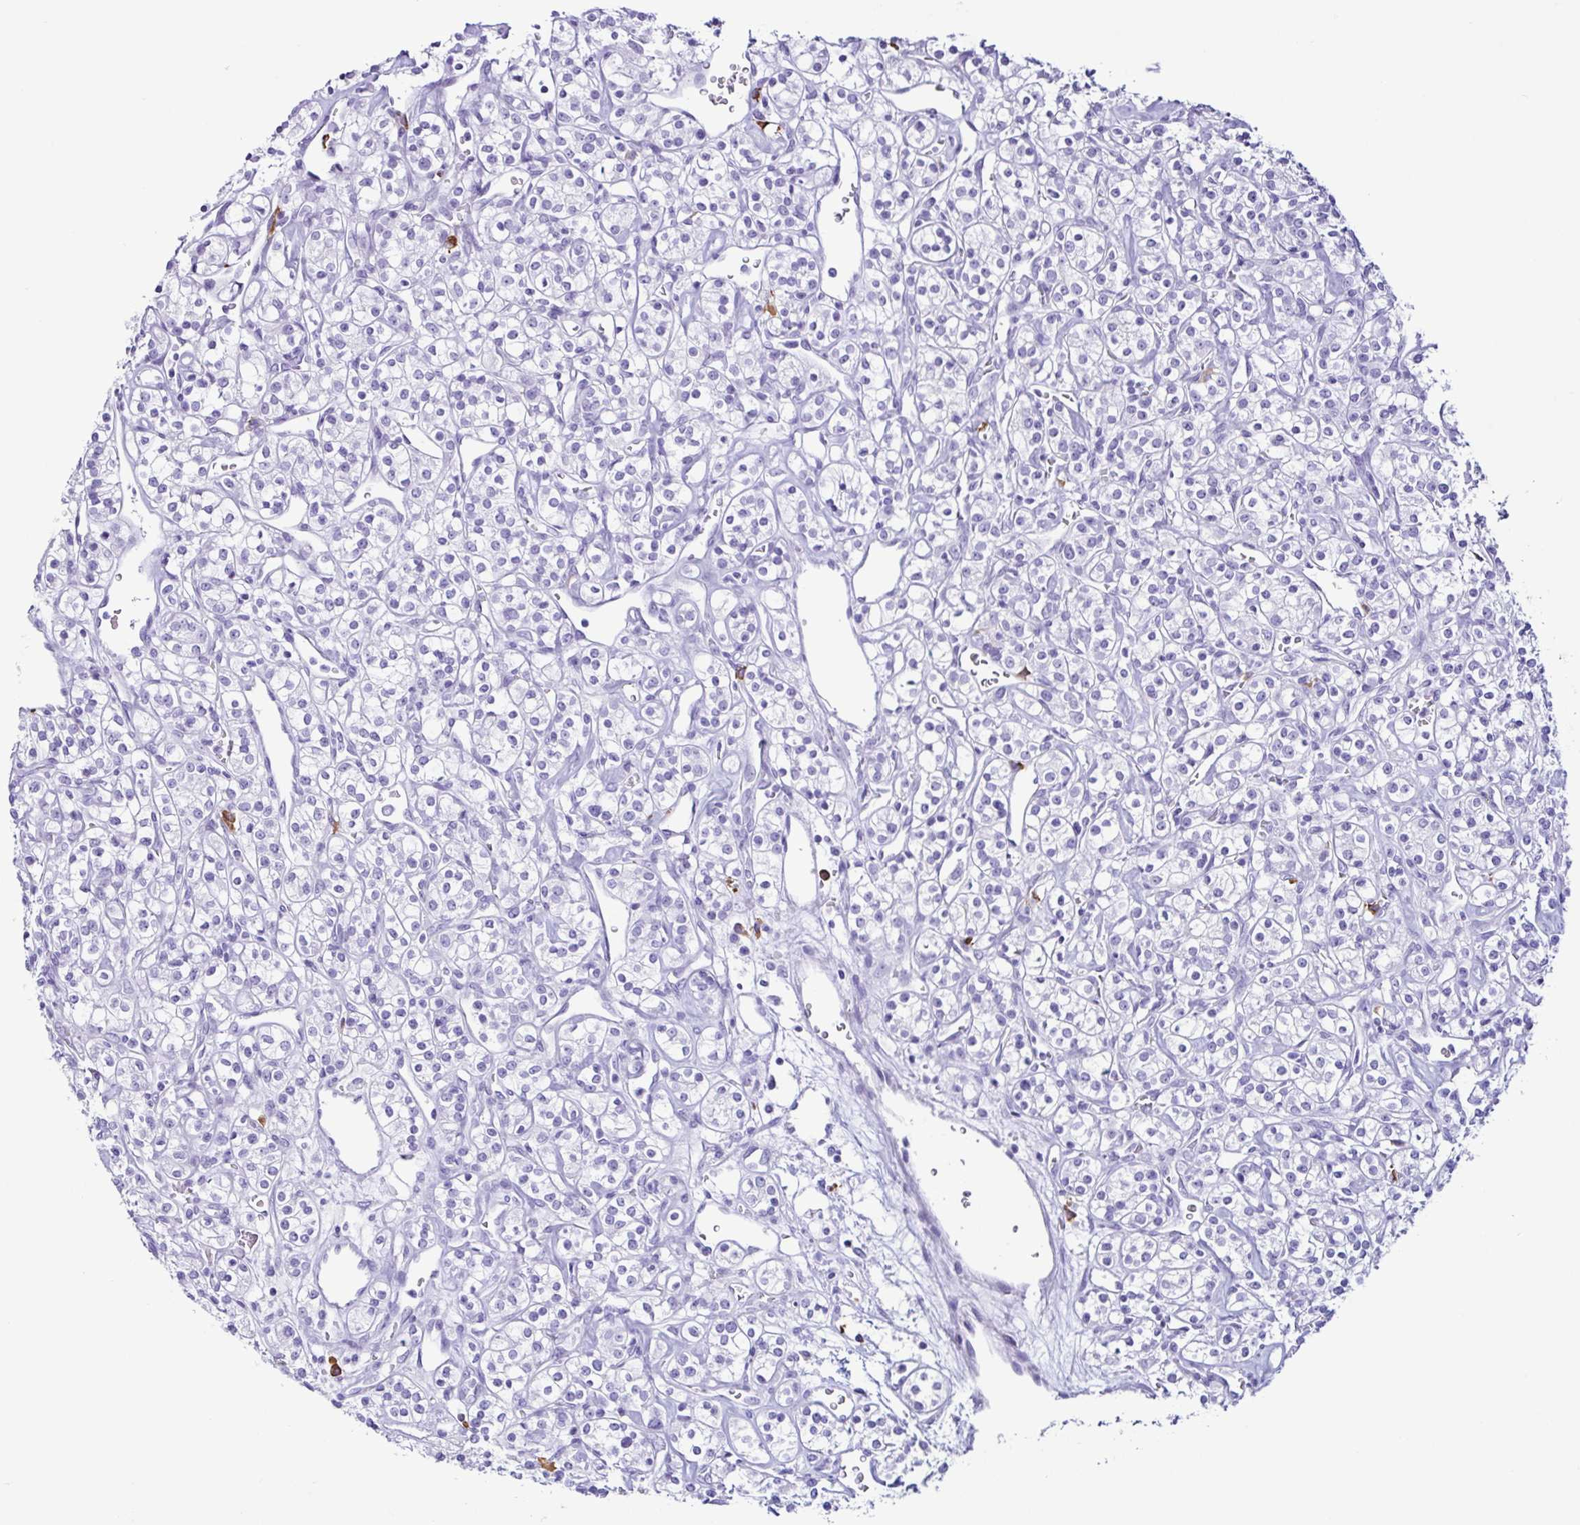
{"staining": {"intensity": "negative", "quantity": "none", "location": "none"}, "tissue": "renal cancer", "cell_type": "Tumor cells", "image_type": "cancer", "snomed": [{"axis": "morphology", "description": "Adenocarcinoma, NOS"}, {"axis": "topography", "description": "Kidney"}], "caption": "Micrograph shows no significant protein staining in tumor cells of renal cancer (adenocarcinoma).", "gene": "PIGF", "patient": {"sex": "male", "age": 77}}